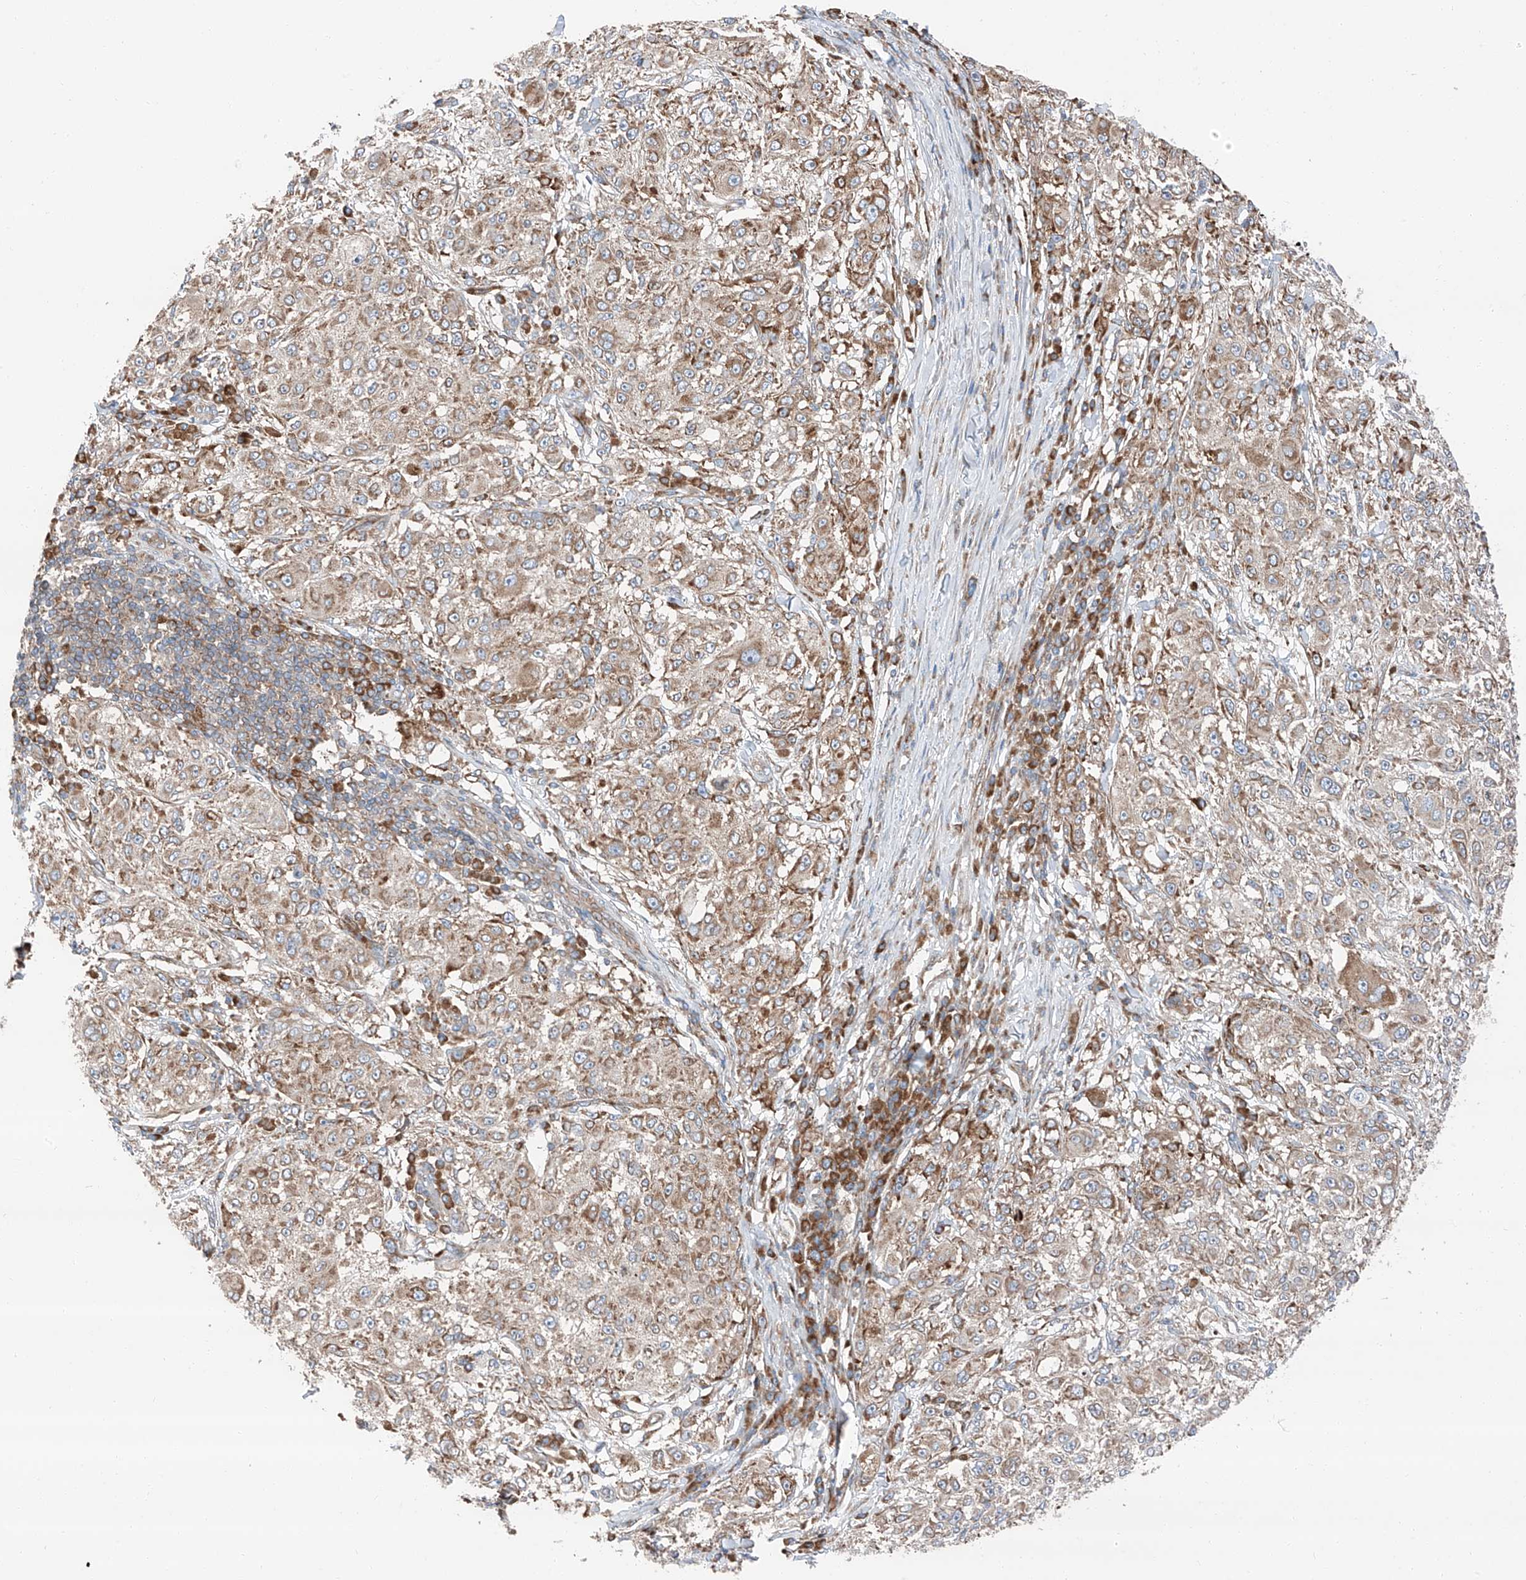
{"staining": {"intensity": "weak", "quantity": ">75%", "location": "cytoplasmic/membranous"}, "tissue": "melanoma", "cell_type": "Tumor cells", "image_type": "cancer", "snomed": [{"axis": "morphology", "description": "Necrosis, NOS"}, {"axis": "morphology", "description": "Malignant melanoma, NOS"}, {"axis": "topography", "description": "Skin"}], "caption": "The photomicrograph reveals staining of malignant melanoma, revealing weak cytoplasmic/membranous protein positivity (brown color) within tumor cells.", "gene": "ZC3H15", "patient": {"sex": "female", "age": 87}}